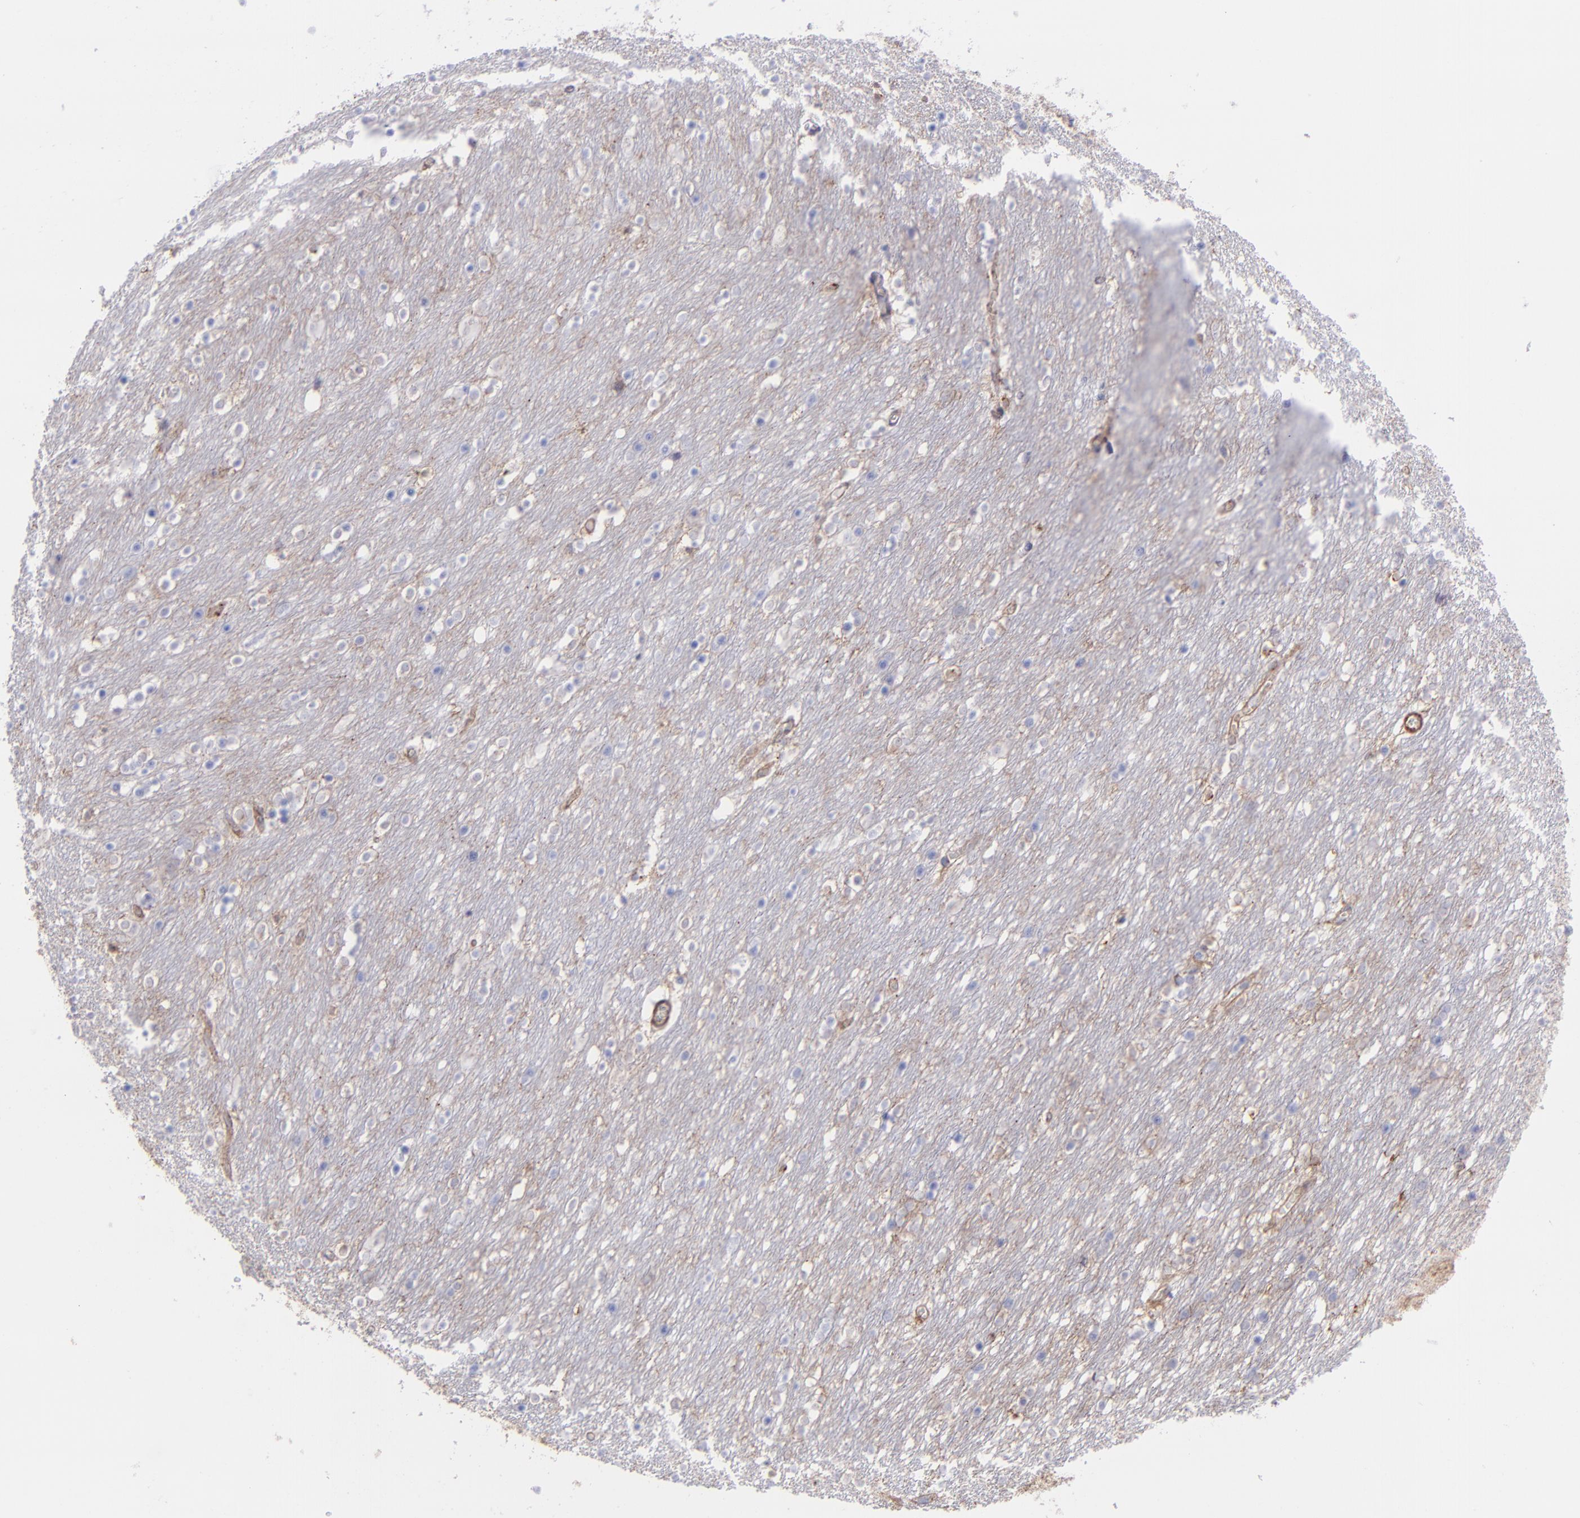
{"staining": {"intensity": "negative", "quantity": "none", "location": "none"}, "tissue": "caudate", "cell_type": "Glial cells", "image_type": "normal", "snomed": [{"axis": "morphology", "description": "Normal tissue, NOS"}, {"axis": "topography", "description": "Lateral ventricle wall"}], "caption": "A high-resolution micrograph shows immunohistochemistry (IHC) staining of normal caudate, which demonstrates no significant staining in glial cells.", "gene": "ITGAV", "patient": {"sex": "female", "age": 54}}